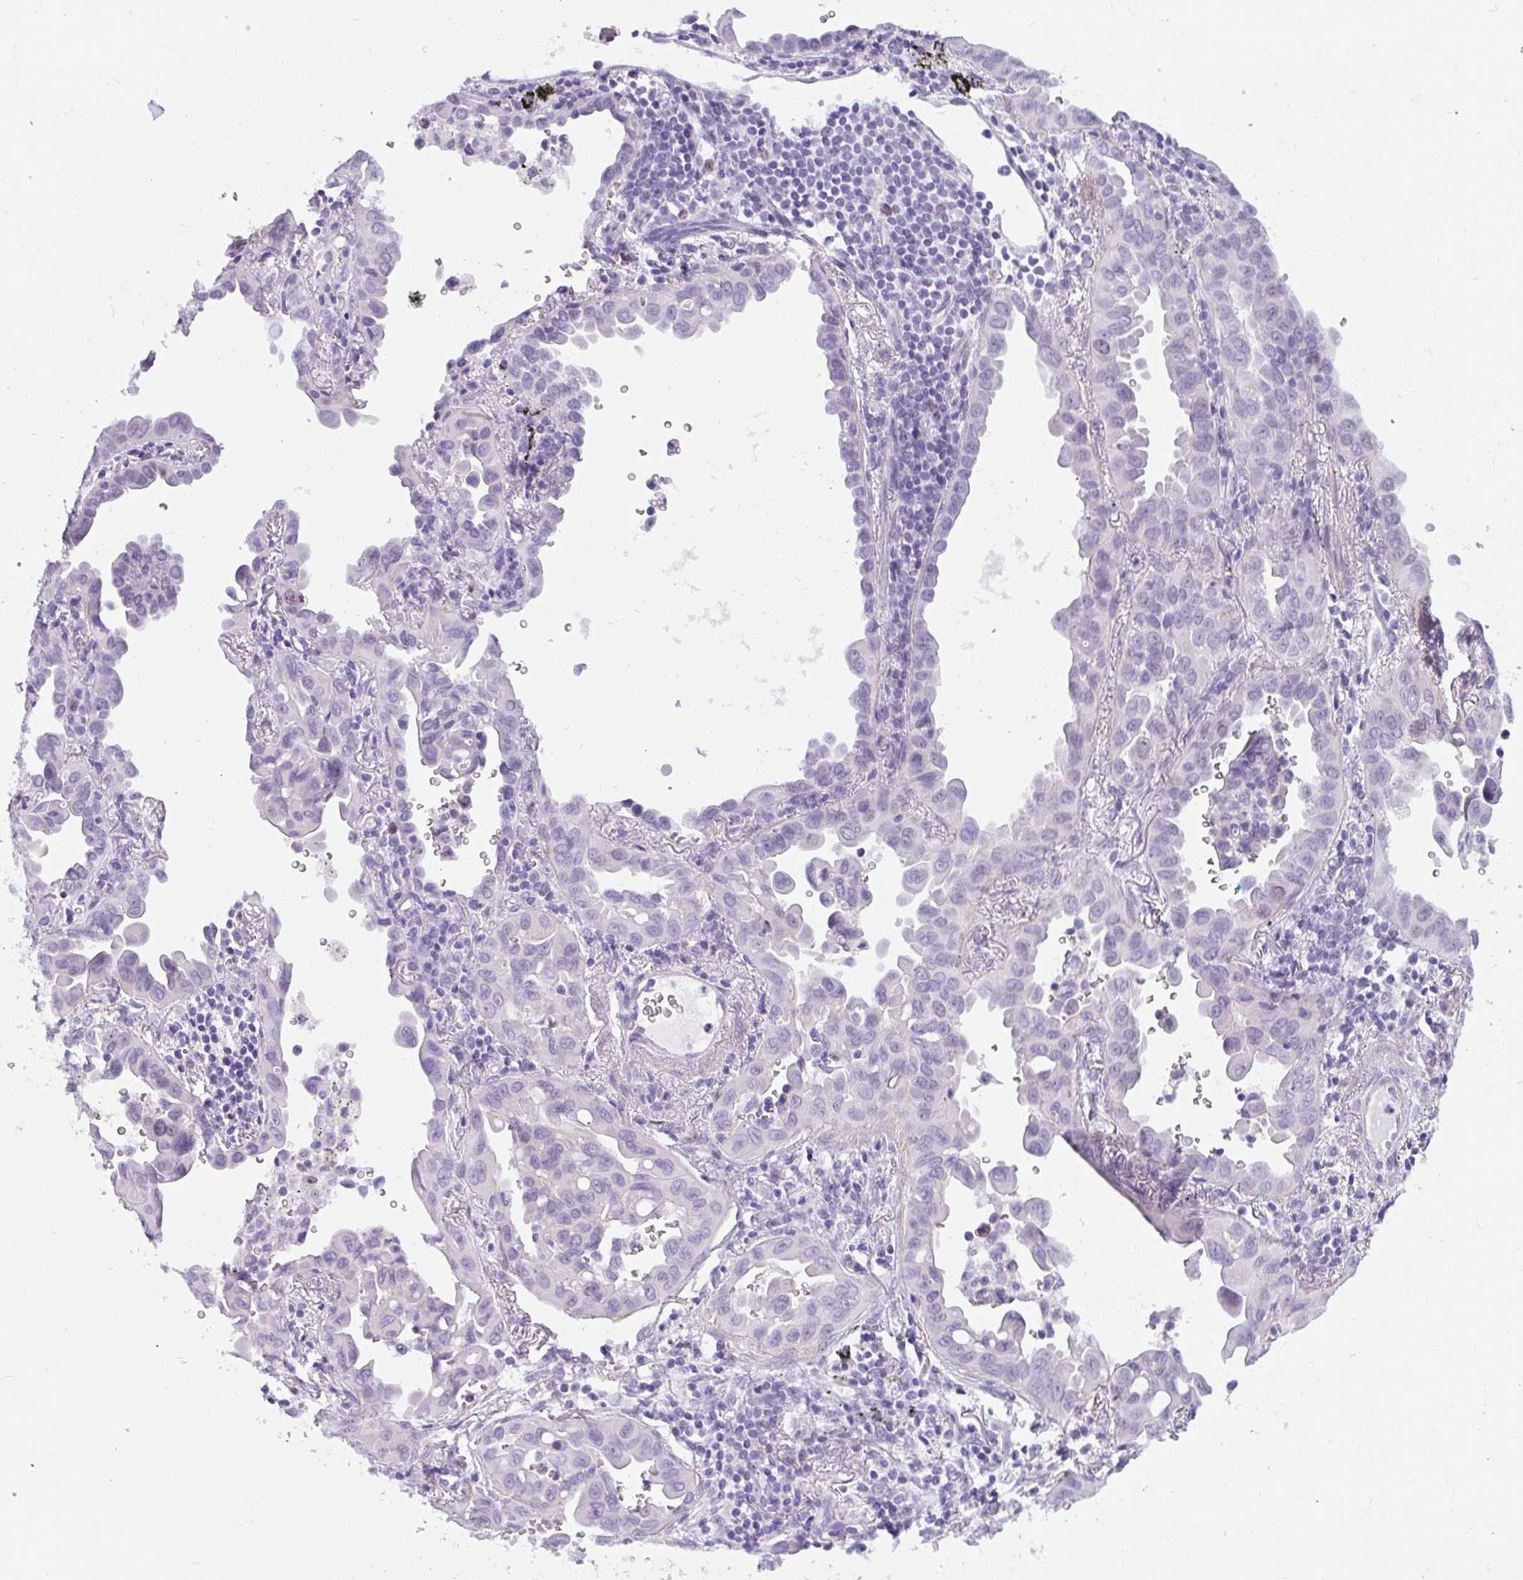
{"staining": {"intensity": "negative", "quantity": "none", "location": "none"}, "tissue": "lung cancer", "cell_type": "Tumor cells", "image_type": "cancer", "snomed": [{"axis": "morphology", "description": "Adenocarcinoma, NOS"}, {"axis": "topography", "description": "Lung"}], "caption": "Image shows no significant protein positivity in tumor cells of lung cancer. (Immunohistochemistry (ihc), brightfield microscopy, high magnification).", "gene": "SUZ12", "patient": {"sex": "male", "age": 68}}